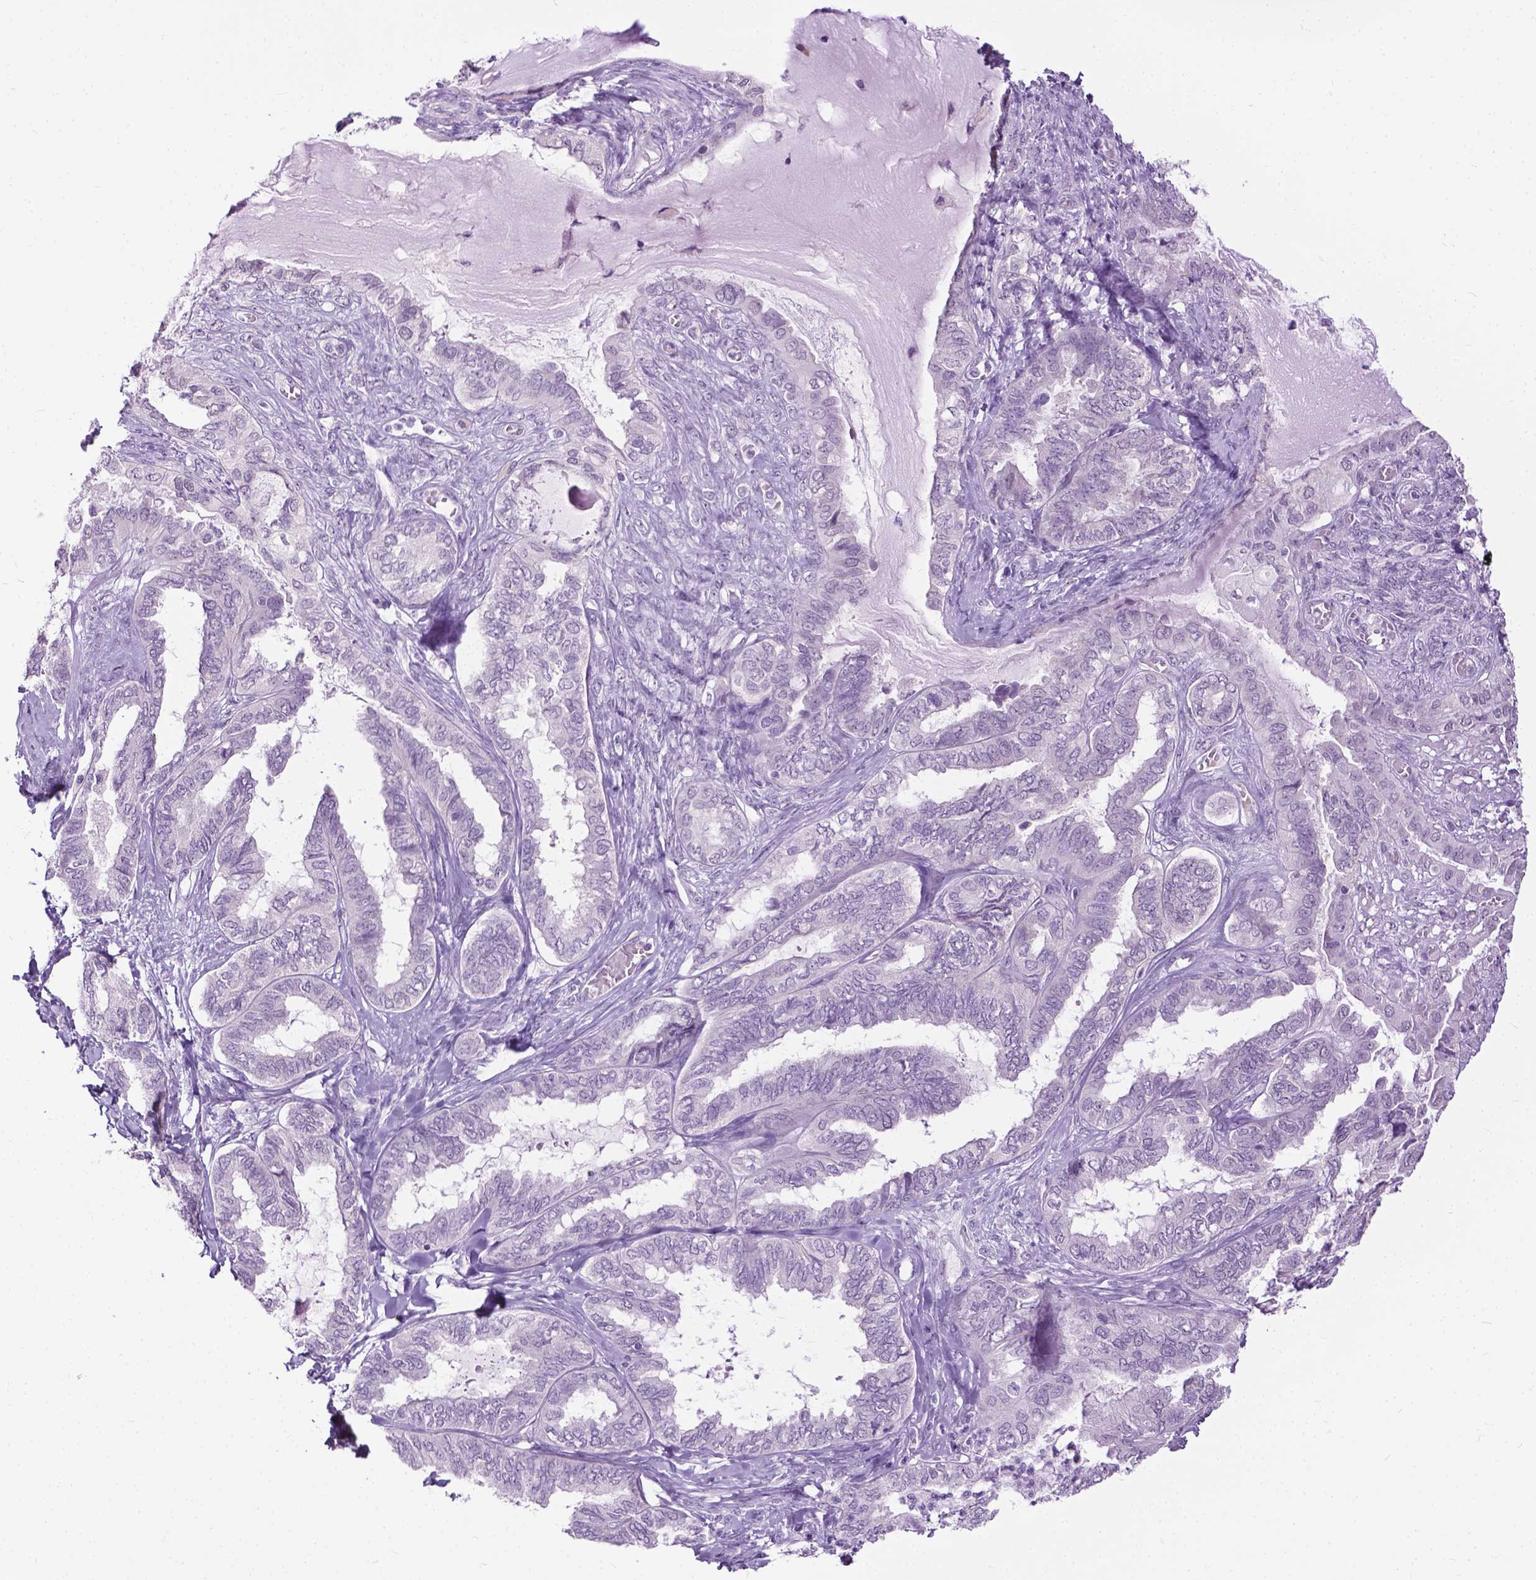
{"staining": {"intensity": "negative", "quantity": "none", "location": "none"}, "tissue": "ovarian cancer", "cell_type": "Tumor cells", "image_type": "cancer", "snomed": [{"axis": "morphology", "description": "Carcinoma, endometroid"}, {"axis": "topography", "description": "Ovary"}], "caption": "Immunohistochemical staining of ovarian endometroid carcinoma demonstrates no significant expression in tumor cells.", "gene": "GPR37L1", "patient": {"sex": "female", "age": 70}}